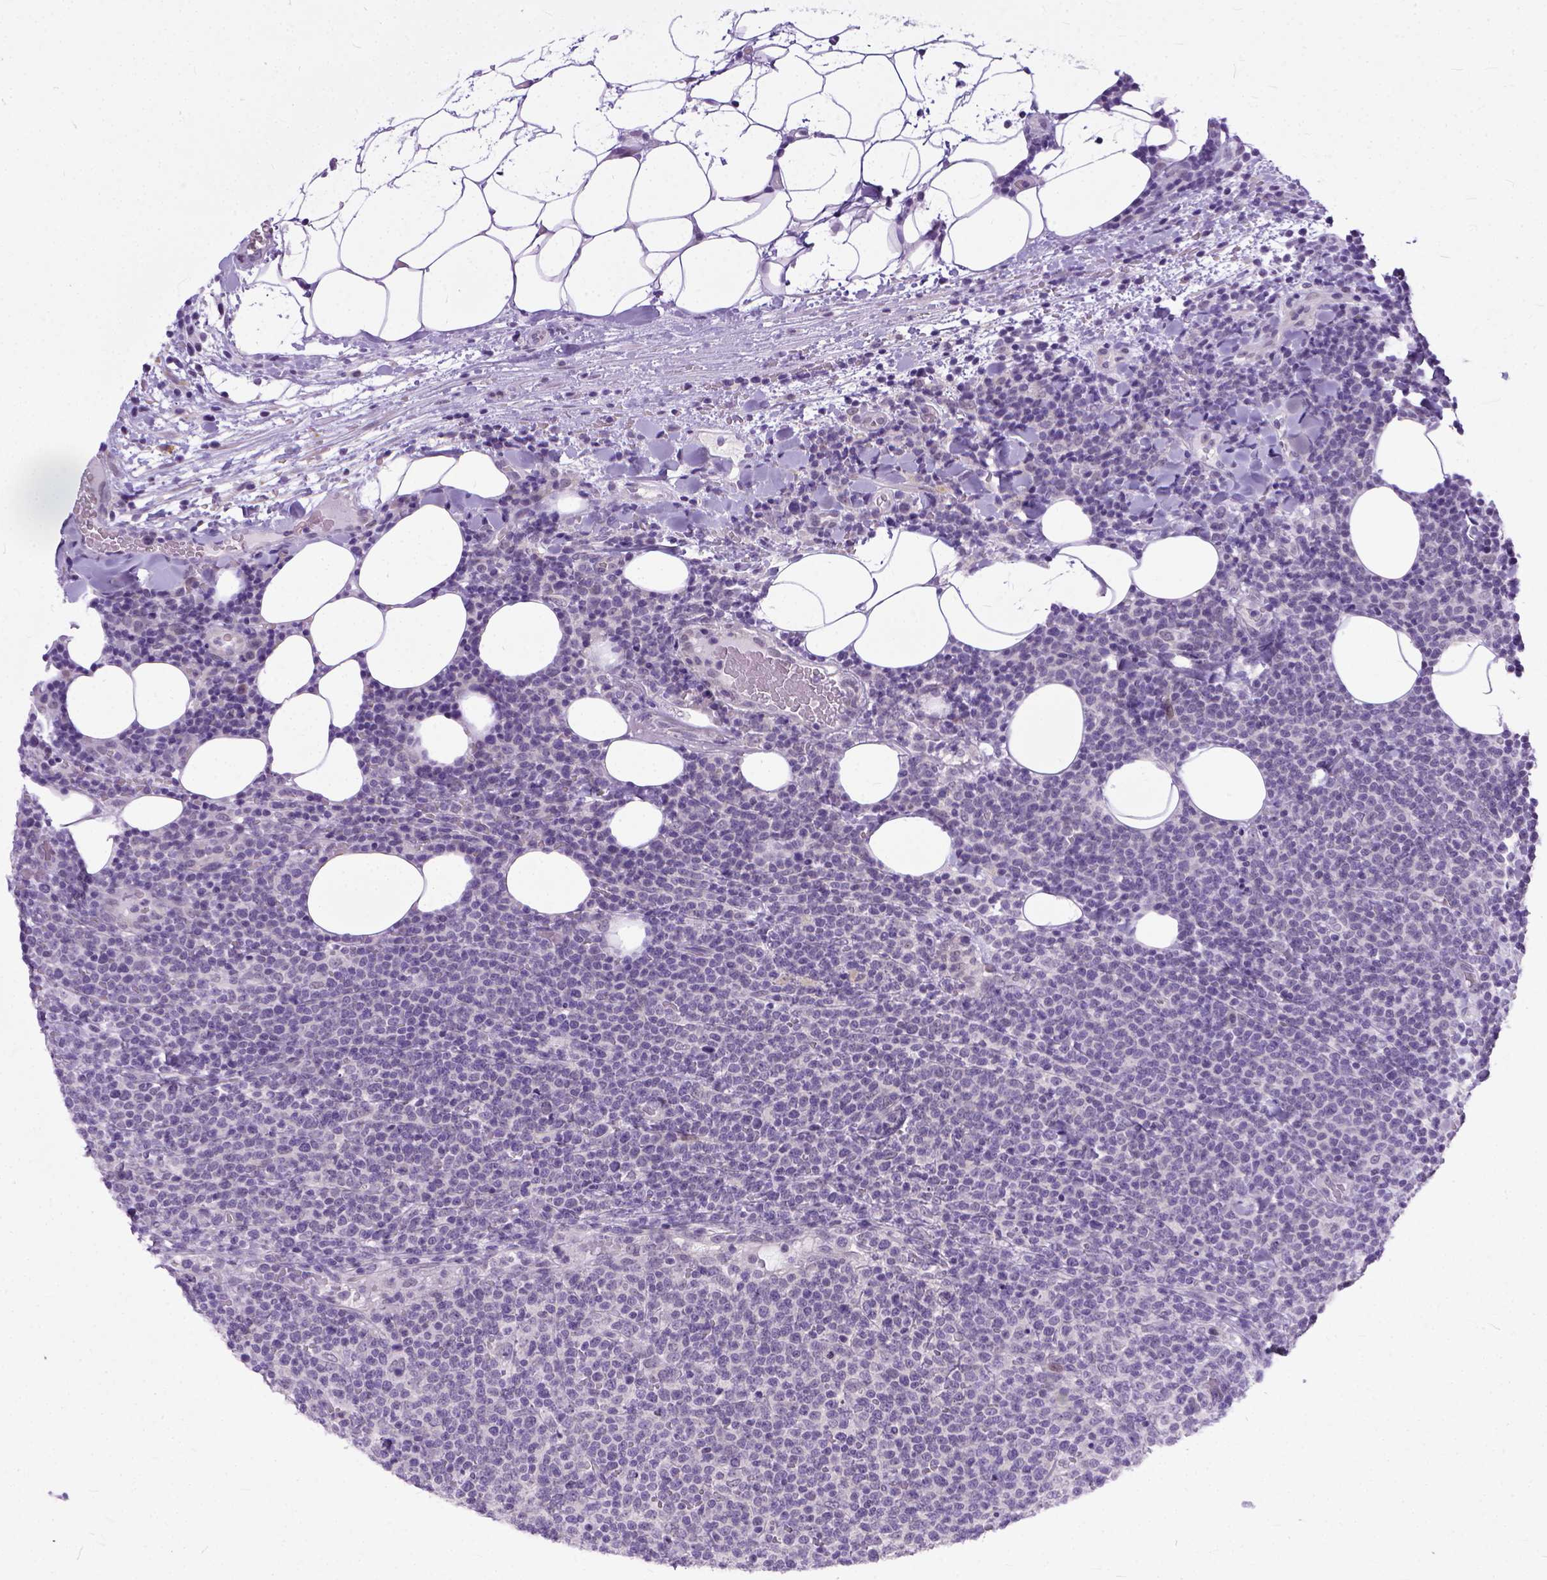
{"staining": {"intensity": "negative", "quantity": "none", "location": "none"}, "tissue": "lymphoma", "cell_type": "Tumor cells", "image_type": "cancer", "snomed": [{"axis": "morphology", "description": "Malignant lymphoma, non-Hodgkin's type, High grade"}, {"axis": "topography", "description": "Lymph node"}], "caption": "This is an immunohistochemistry photomicrograph of malignant lymphoma, non-Hodgkin's type (high-grade). There is no positivity in tumor cells.", "gene": "TCEAL7", "patient": {"sex": "male", "age": 61}}